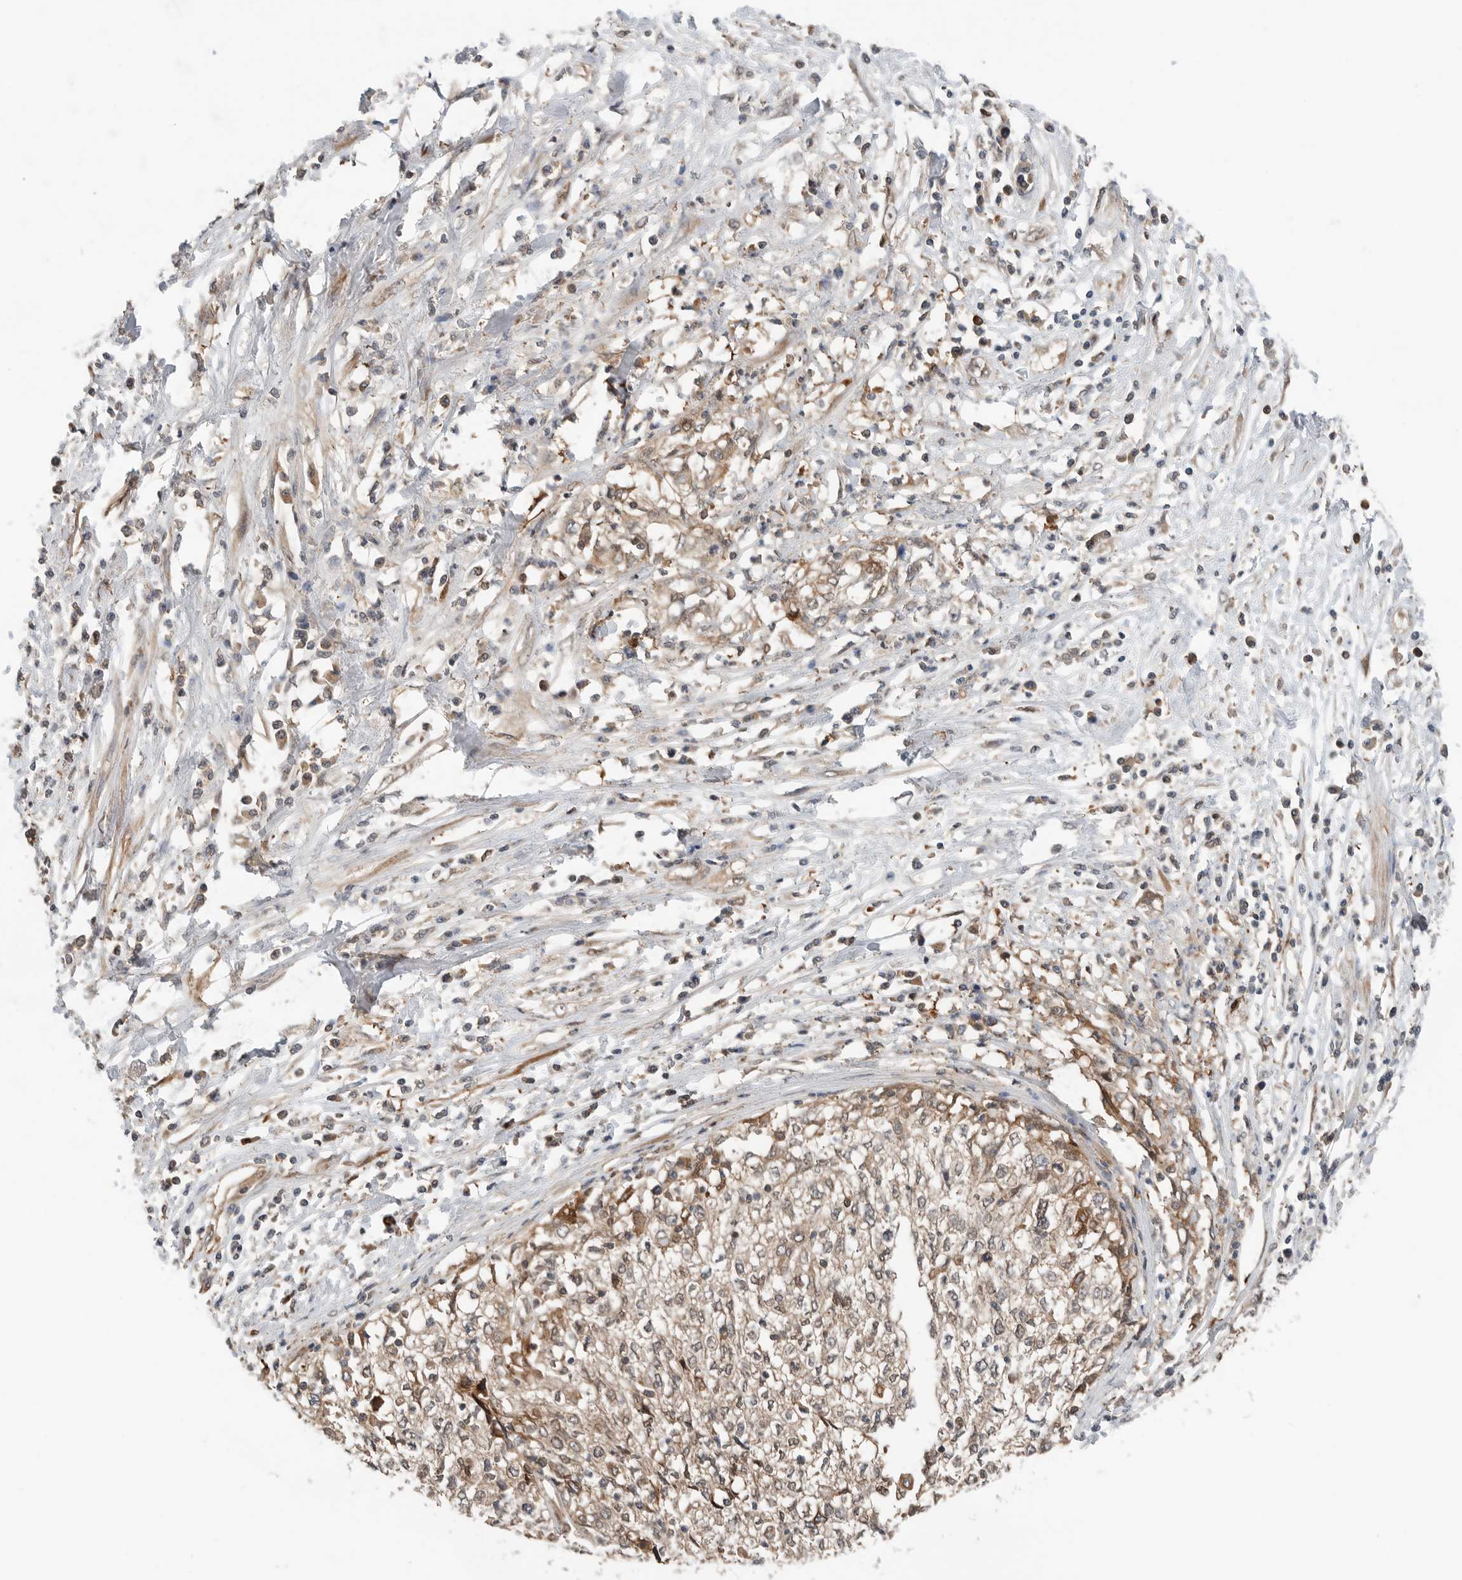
{"staining": {"intensity": "moderate", "quantity": ">75%", "location": "cytoplasmic/membranous,nuclear"}, "tissue": "cervical cancer", "cell_type": "Tumor cells", "image_type": "cancer", "snomed": [{"axis": "morphology", "description": "Squamous cell carcinoma, NOS"}, {"axis": "topography", "description": "Cervix"}], "caption": "A medium amount of moderate cytoplasmic/membranous and nuclear expression is identified in about >75% of tumor cells in cervical cancer tissue.", "gene": "XPNPEP1", "patient": {"sex": "female", "age": 57}}